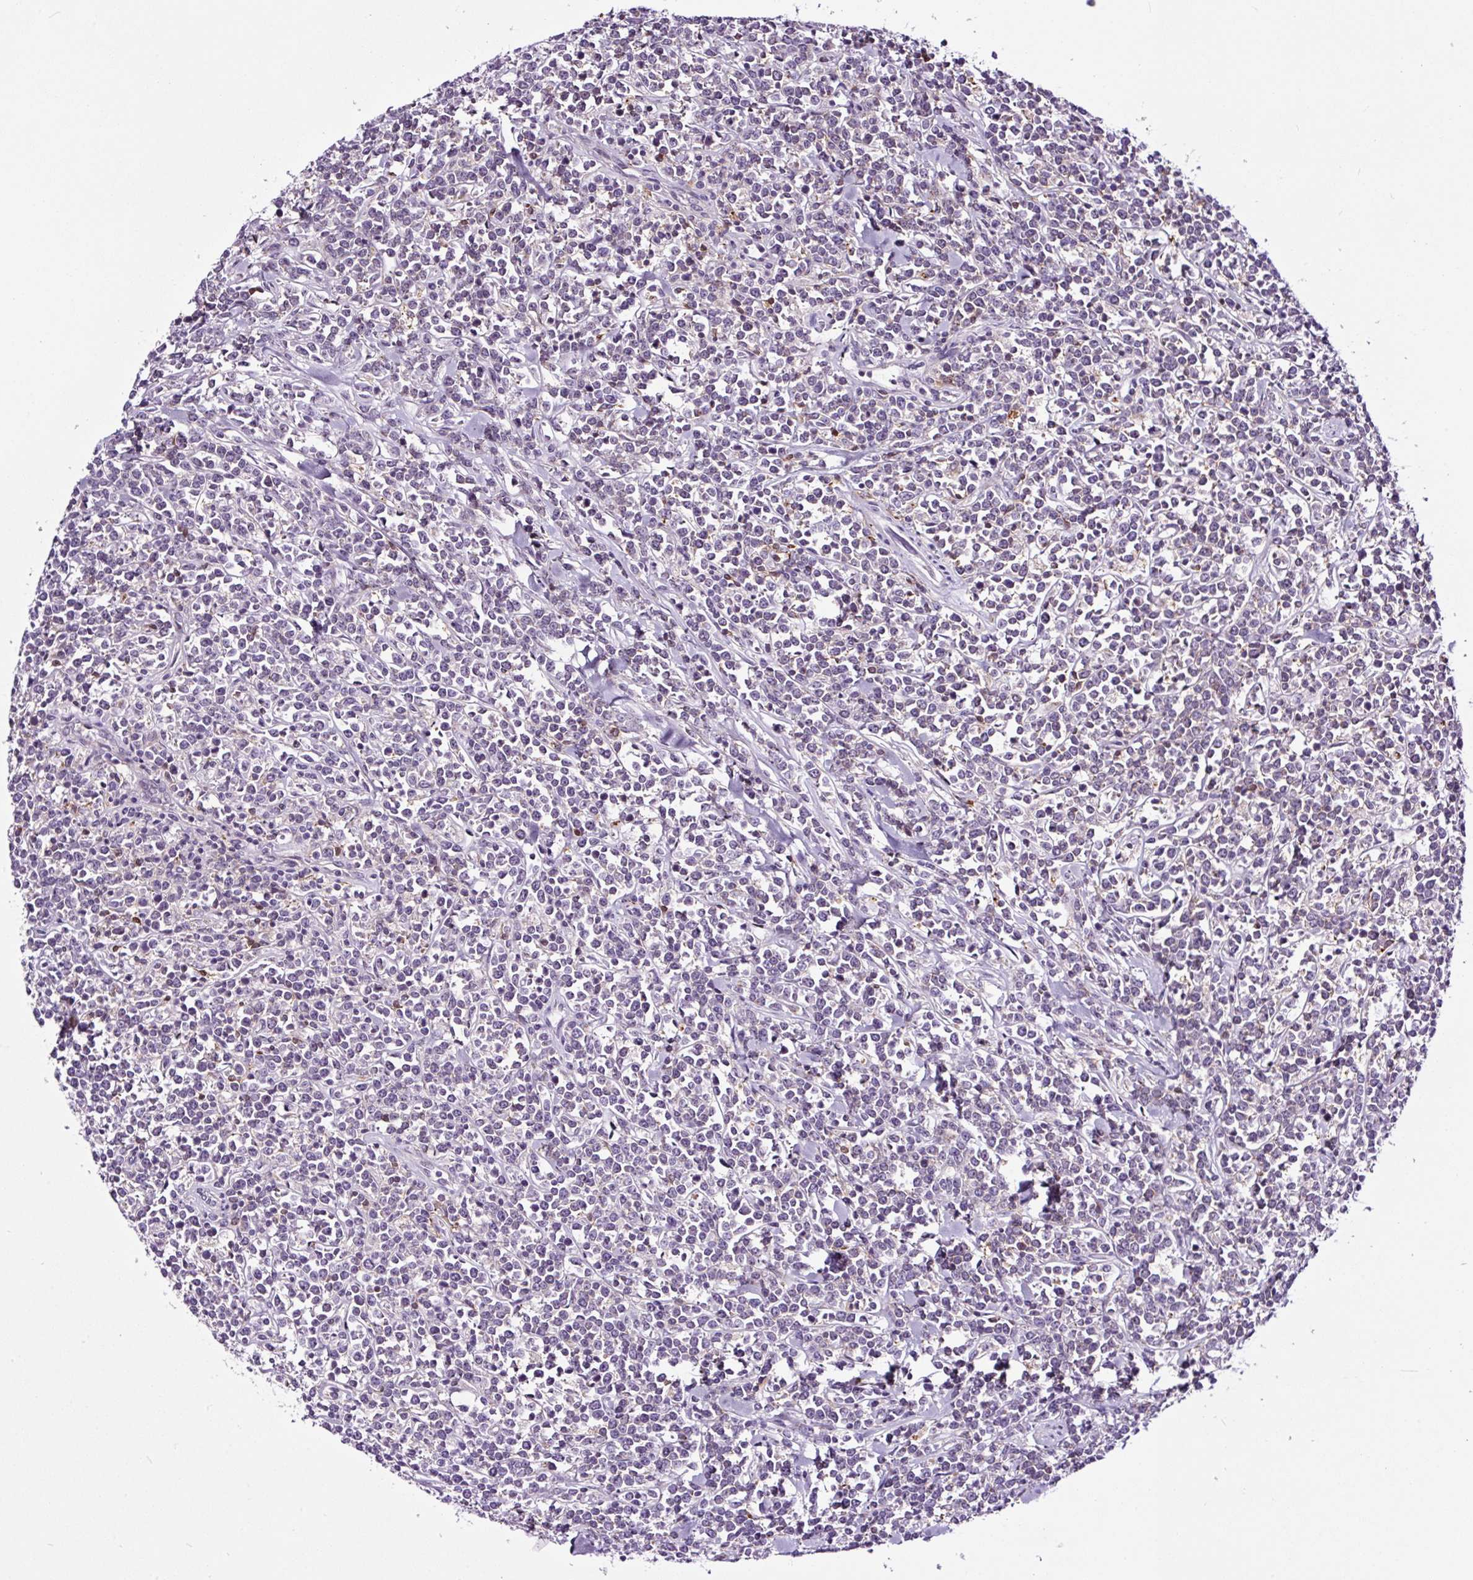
{"staining": {"intensity": "negative", "quantity": "none", "location": "none"}, "tissue": "lymphoma", "cell_type": "Tumor cells", "image_type": "cancer", "snomed": [{"axis": "morphology", "description": "Malignant lymphoma, non-Hodgkin's type, High grade"}, {"axis": "topography", "description": "Small intestine"}, {"axis": "topography", "description": "Colon"}], "caption": "DAB (3,3'-diaminobenzidine) immunohistochemical staining of human malignant lymphoma, non-Hodgkin's type (high-grade) reveals no significant positivity in tumor cells.", "gene": "TAFA3", "patient": {"sex": "male", "age": 8}}